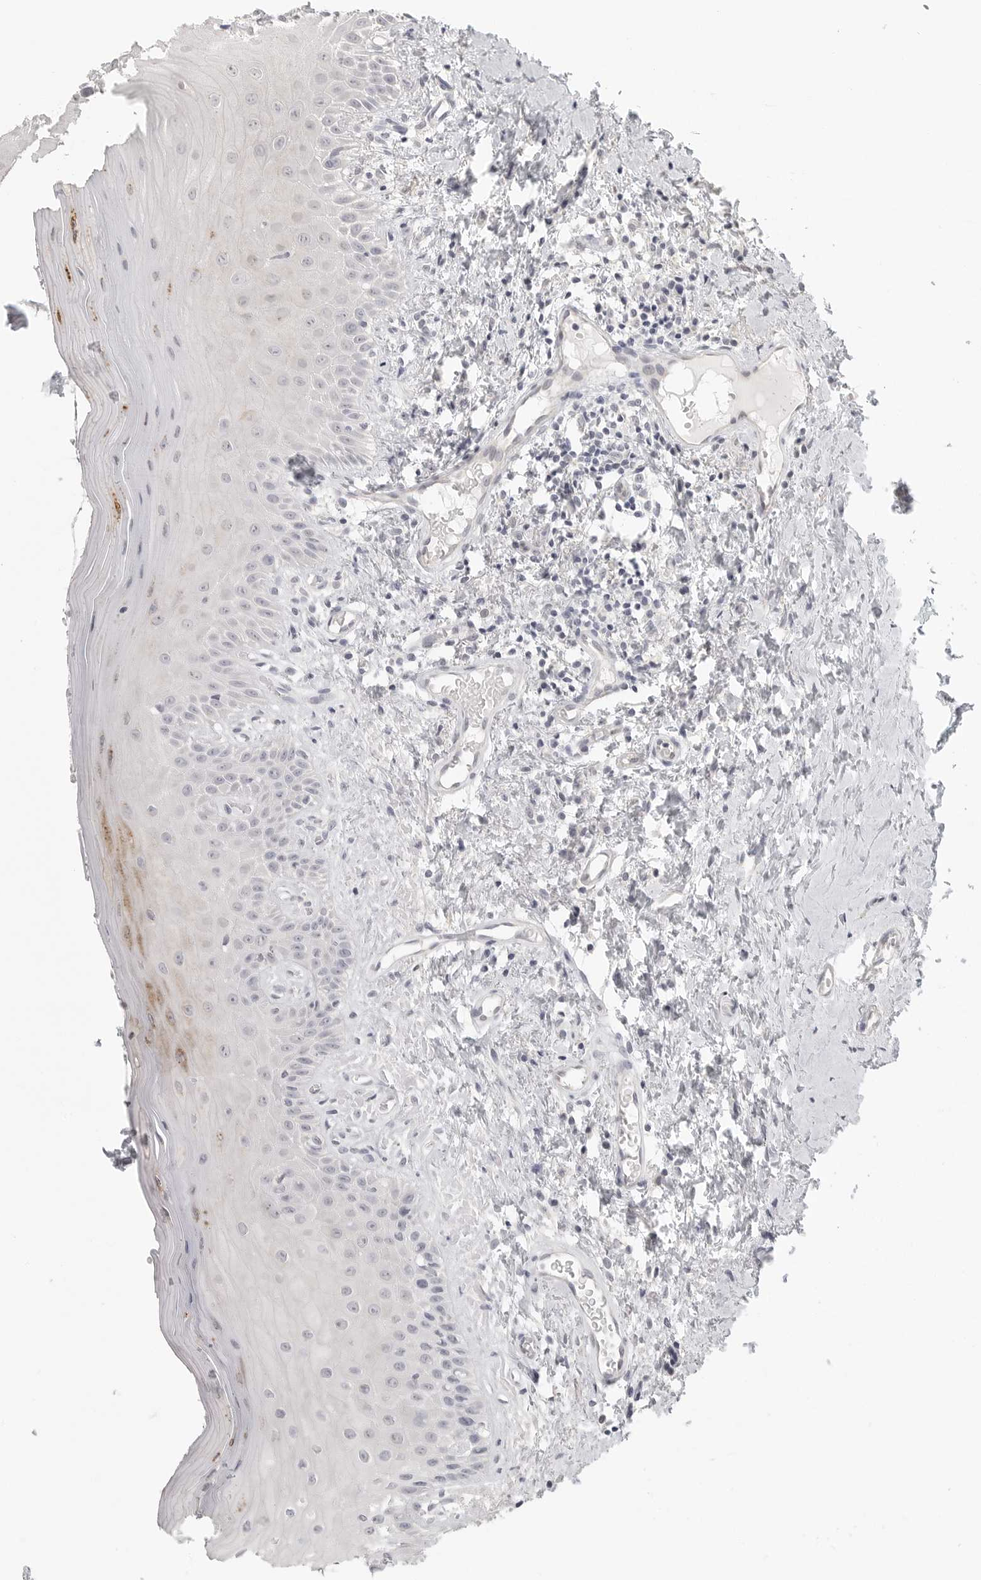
{"staining": {"intensity": "weak", "quantity": "<25%", "location": "cytoplasmic/membranous"}, "tissue": "oral mucosa", "cell_type": "Squamous epithelial cells", "image_type": "normal", "snomed": [{"axis": "morphology", "description": "Normal tissue, NOS"}, {"axis": "topography", "description": "Oral tissue"}], "caption": "This is a micrograph of IHC staining of benign oral mucosa, which shows no expression in squamous epithelial cells. (Brightfield microscopy of DAB (3,3'-diaminobenzidine) immunohistochemistry (IHC) at high magnification).", "gene": "KLK11", "patient": {"sex": "male", "age": 66}}